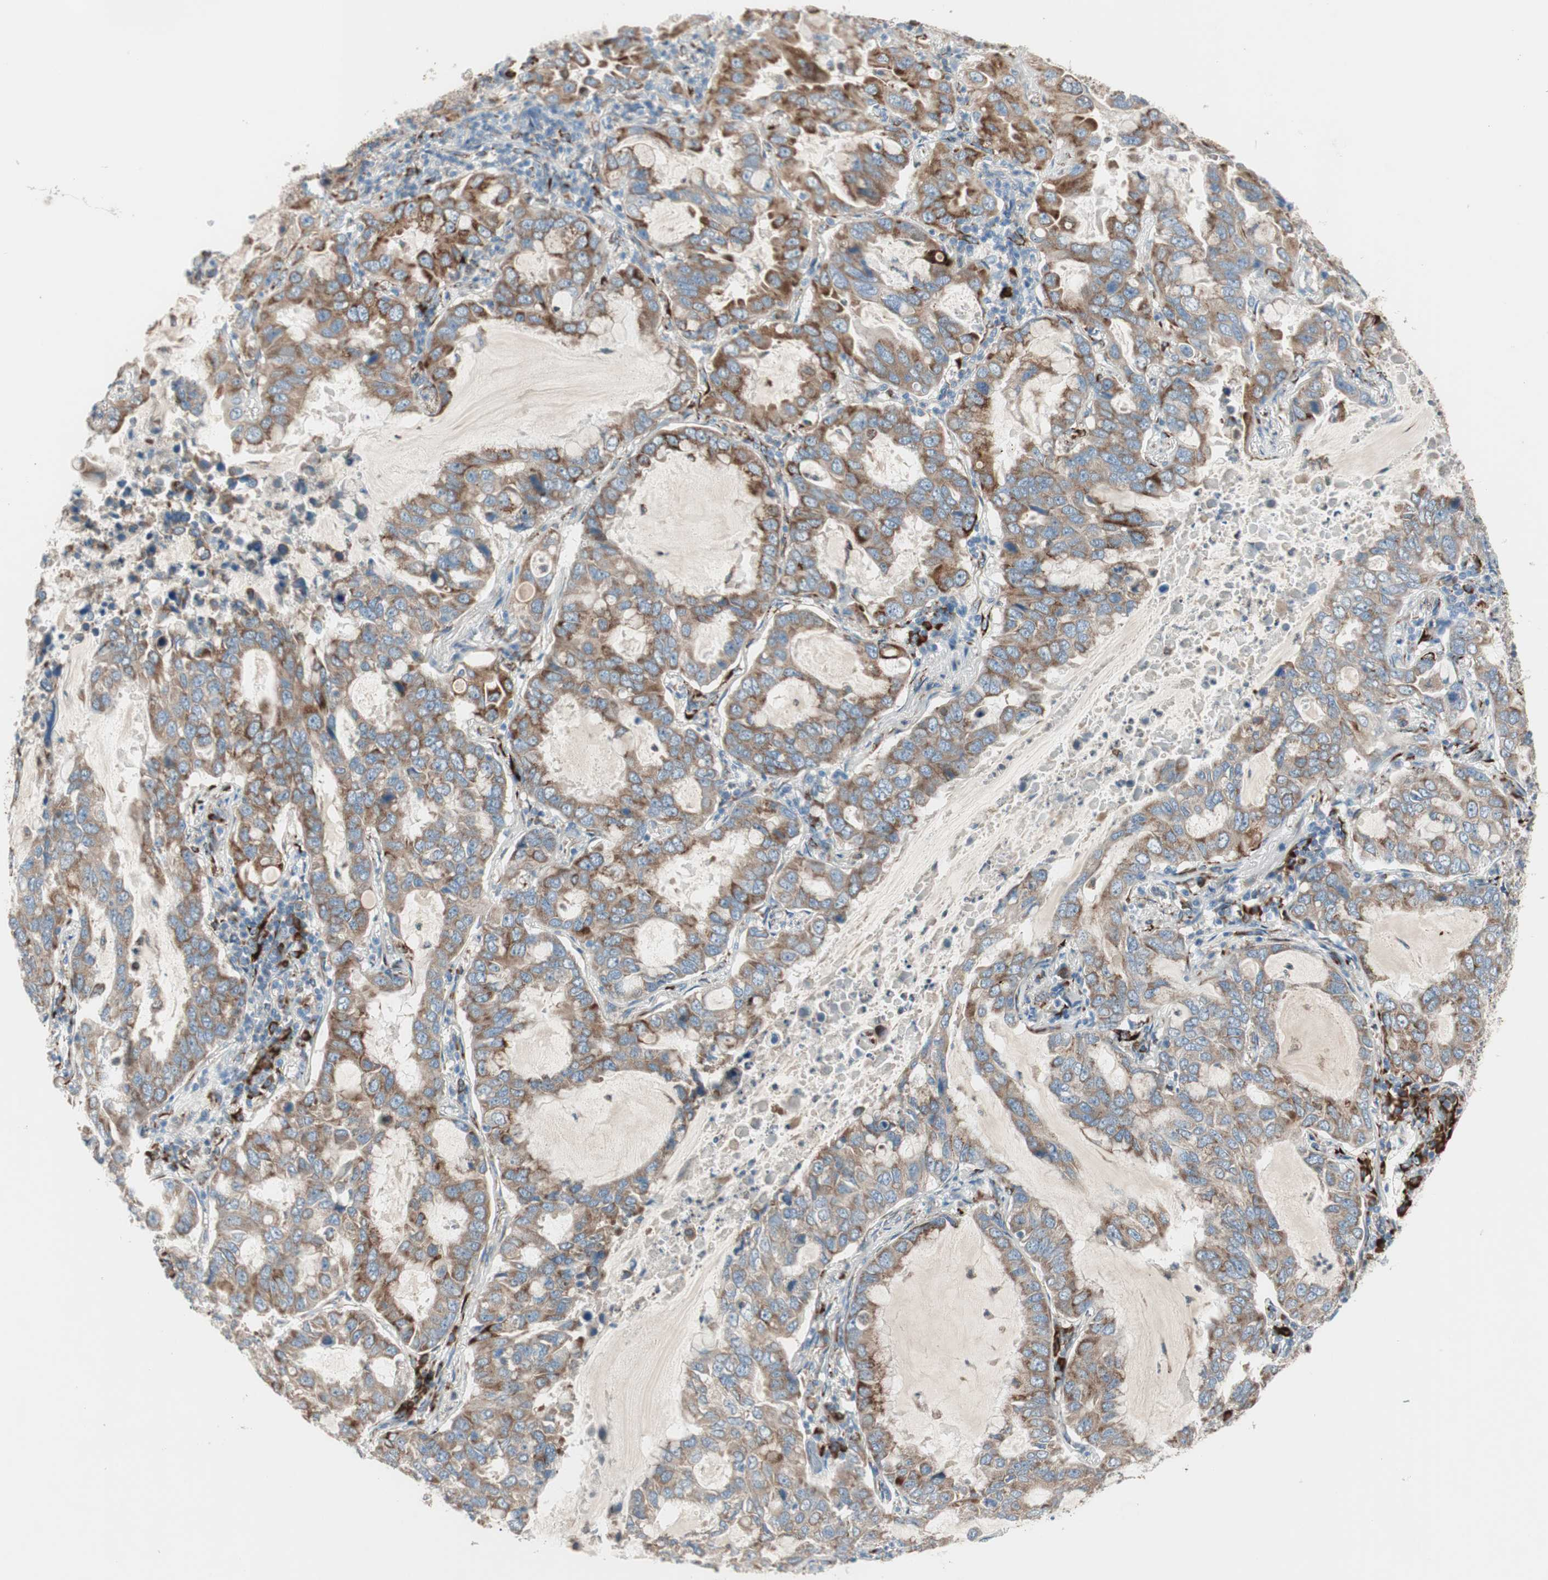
{"staining": {"intensity": "moderate", "quantity": ">75%", "location": "cytoplasmic/membranous"}, "tissue": "lung cancer", "cell_type": "Tumor cells", "image_type": "cancer", "snomed": [{"axis": "morphology", "description": "Adenocarcinoma, NOS"}, {"axis": "topography", "description": "Lung"}], "caption": "IHC of lung adenocarcinoma demonstrates medium levels of moderate cytoplasmic/membranous expression in about >75% of tumor cells.", "gene": "P4HTM", "patient": {"sex": "male", "age": 64}}